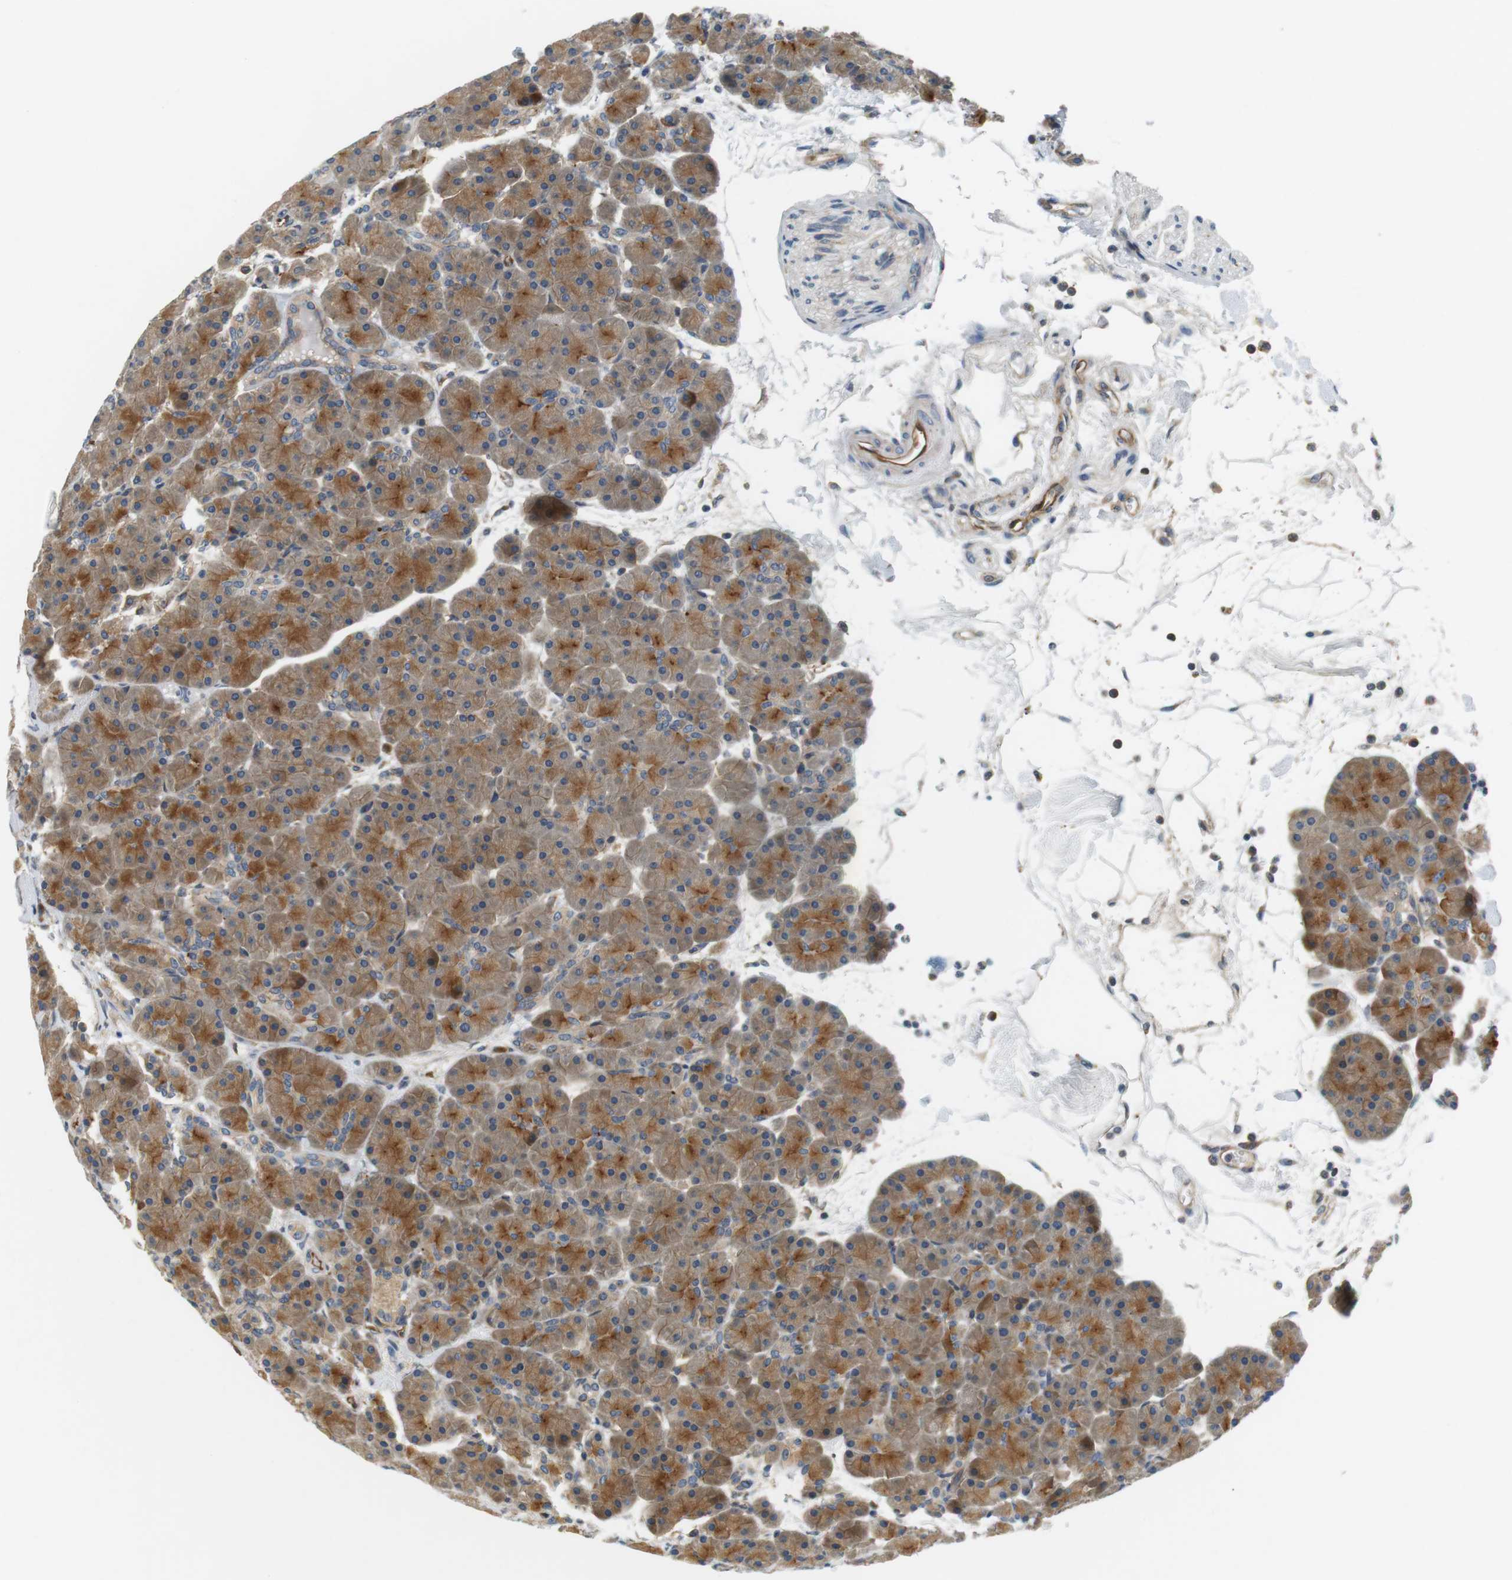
{"staining": {"intensity": "moderate", "quantity": ">75%", "location": "cytoplasmic/membranous"}, "tissue": "pancreas", "cell_type": "Exocrine glandular cells", "image_type": "normal", "snomed": [{"axis": "morphology", "description": "Normal tissue, NOS"}, {"axis": "topography", "description": "Pancreas"}], "caption": "A medium amount of moderate cytoplasmic/membranous staining is seen in approximately >75% of exocrine glandular cells in unremarkable pancreas.", "gene": "SH3GLB1", "patient": {"sex": "male", "age": 66}}